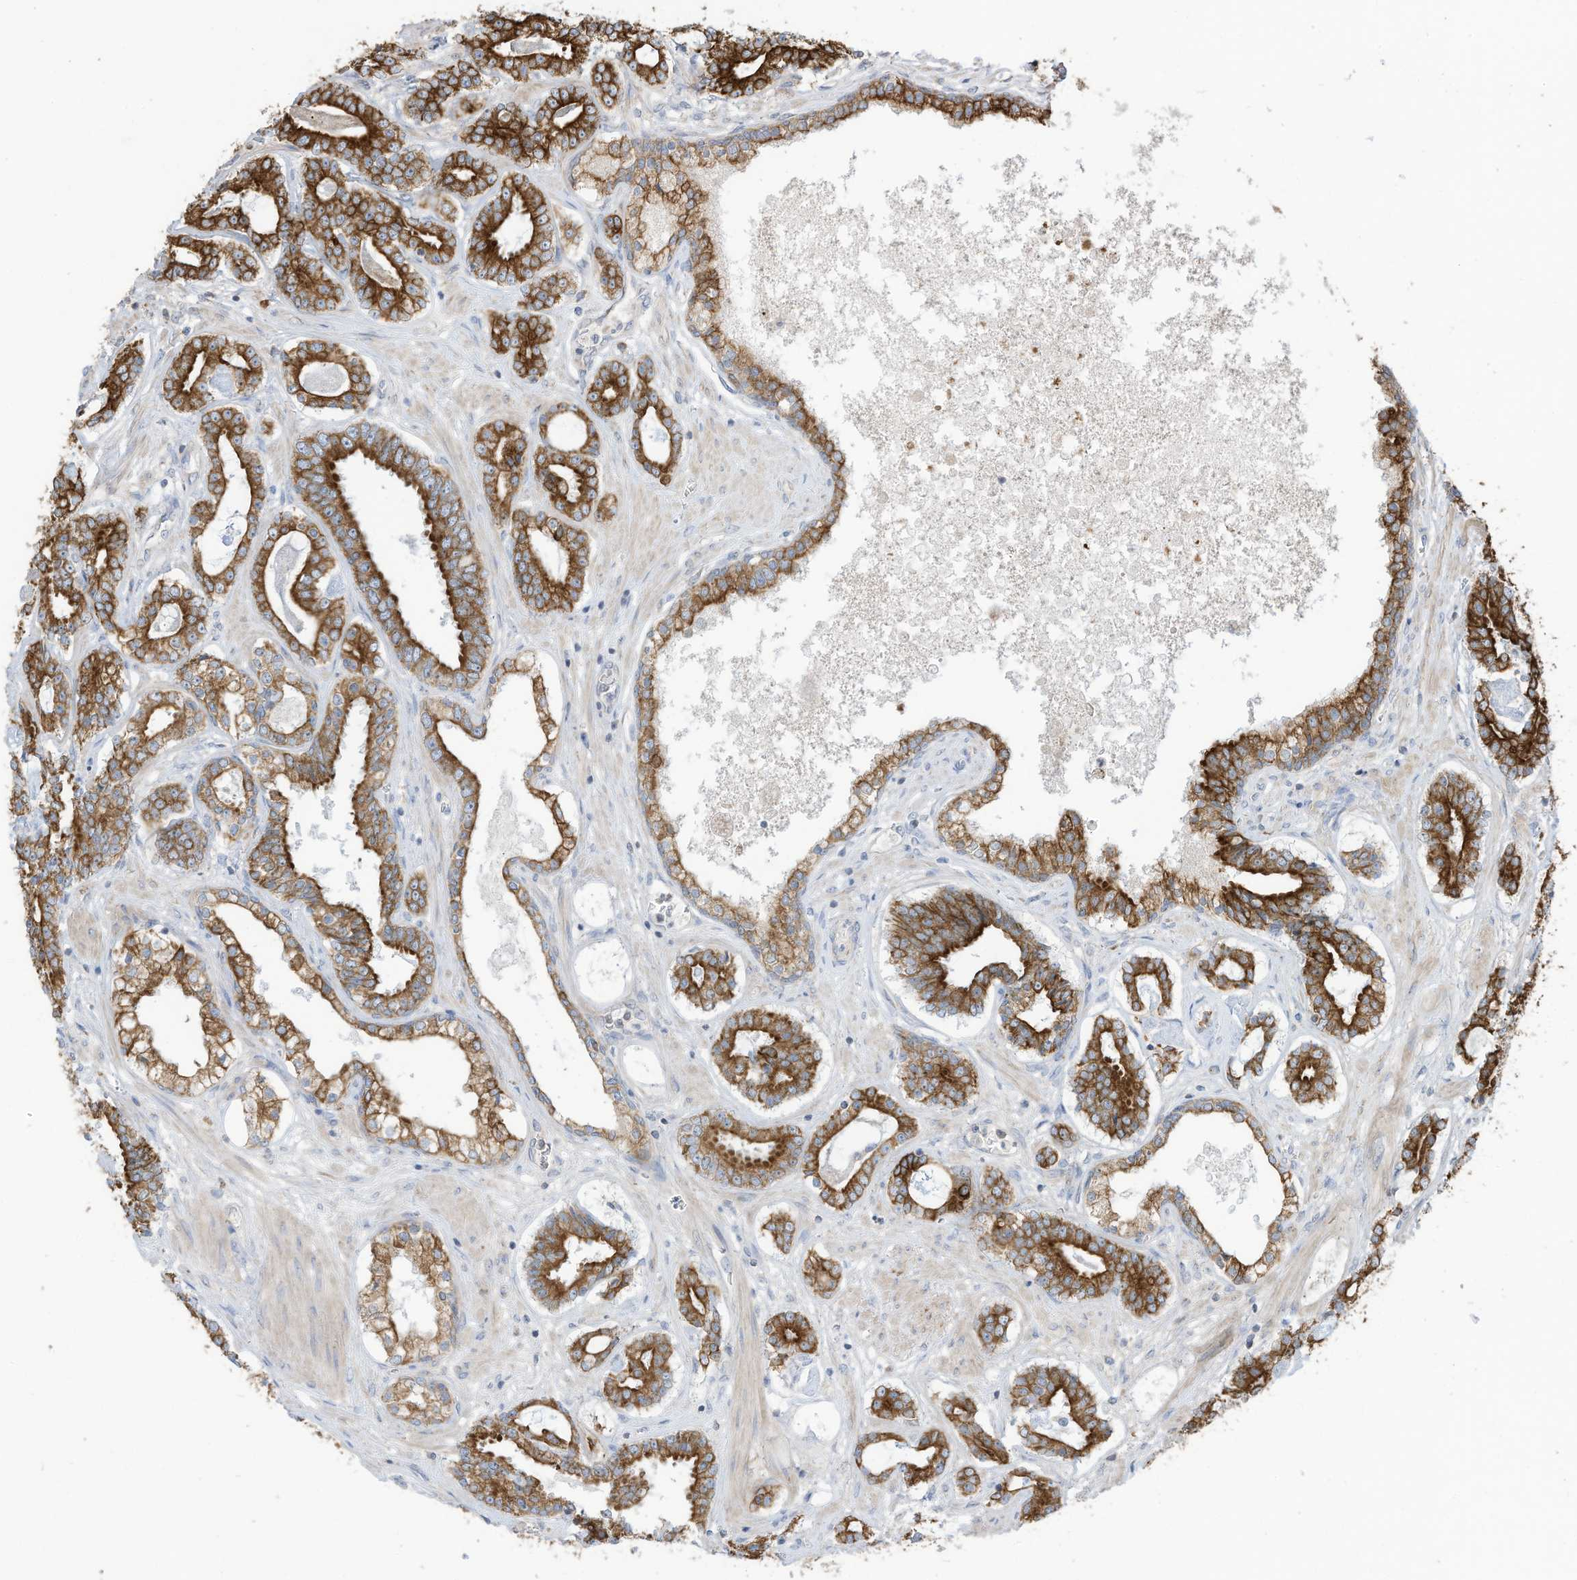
{"staining": {"intensity": "strong", "quantity": ">75%", "location": "cytoplasmic/membranous"}, "tissue": "prostate cancer", "cell_type": "Tumor cells", "image_type": "cancer", "snomed": [{"axis": "morphology", "description": "Adenocarcinoma, High grade"}, {"axis": "topography", "description": "Prostate"}], "caption": "The micrograph reveals a brown stain indicating the presence of a protein in the cytoplasmic/membranous of tumor cells in prostate cancer (adenocarcinoma (high-grade)). The protein is shown in brown color, while the nuclei are stained blue.", "gene": "CGAS", "patient": {"sex": "male", "age": 58}}